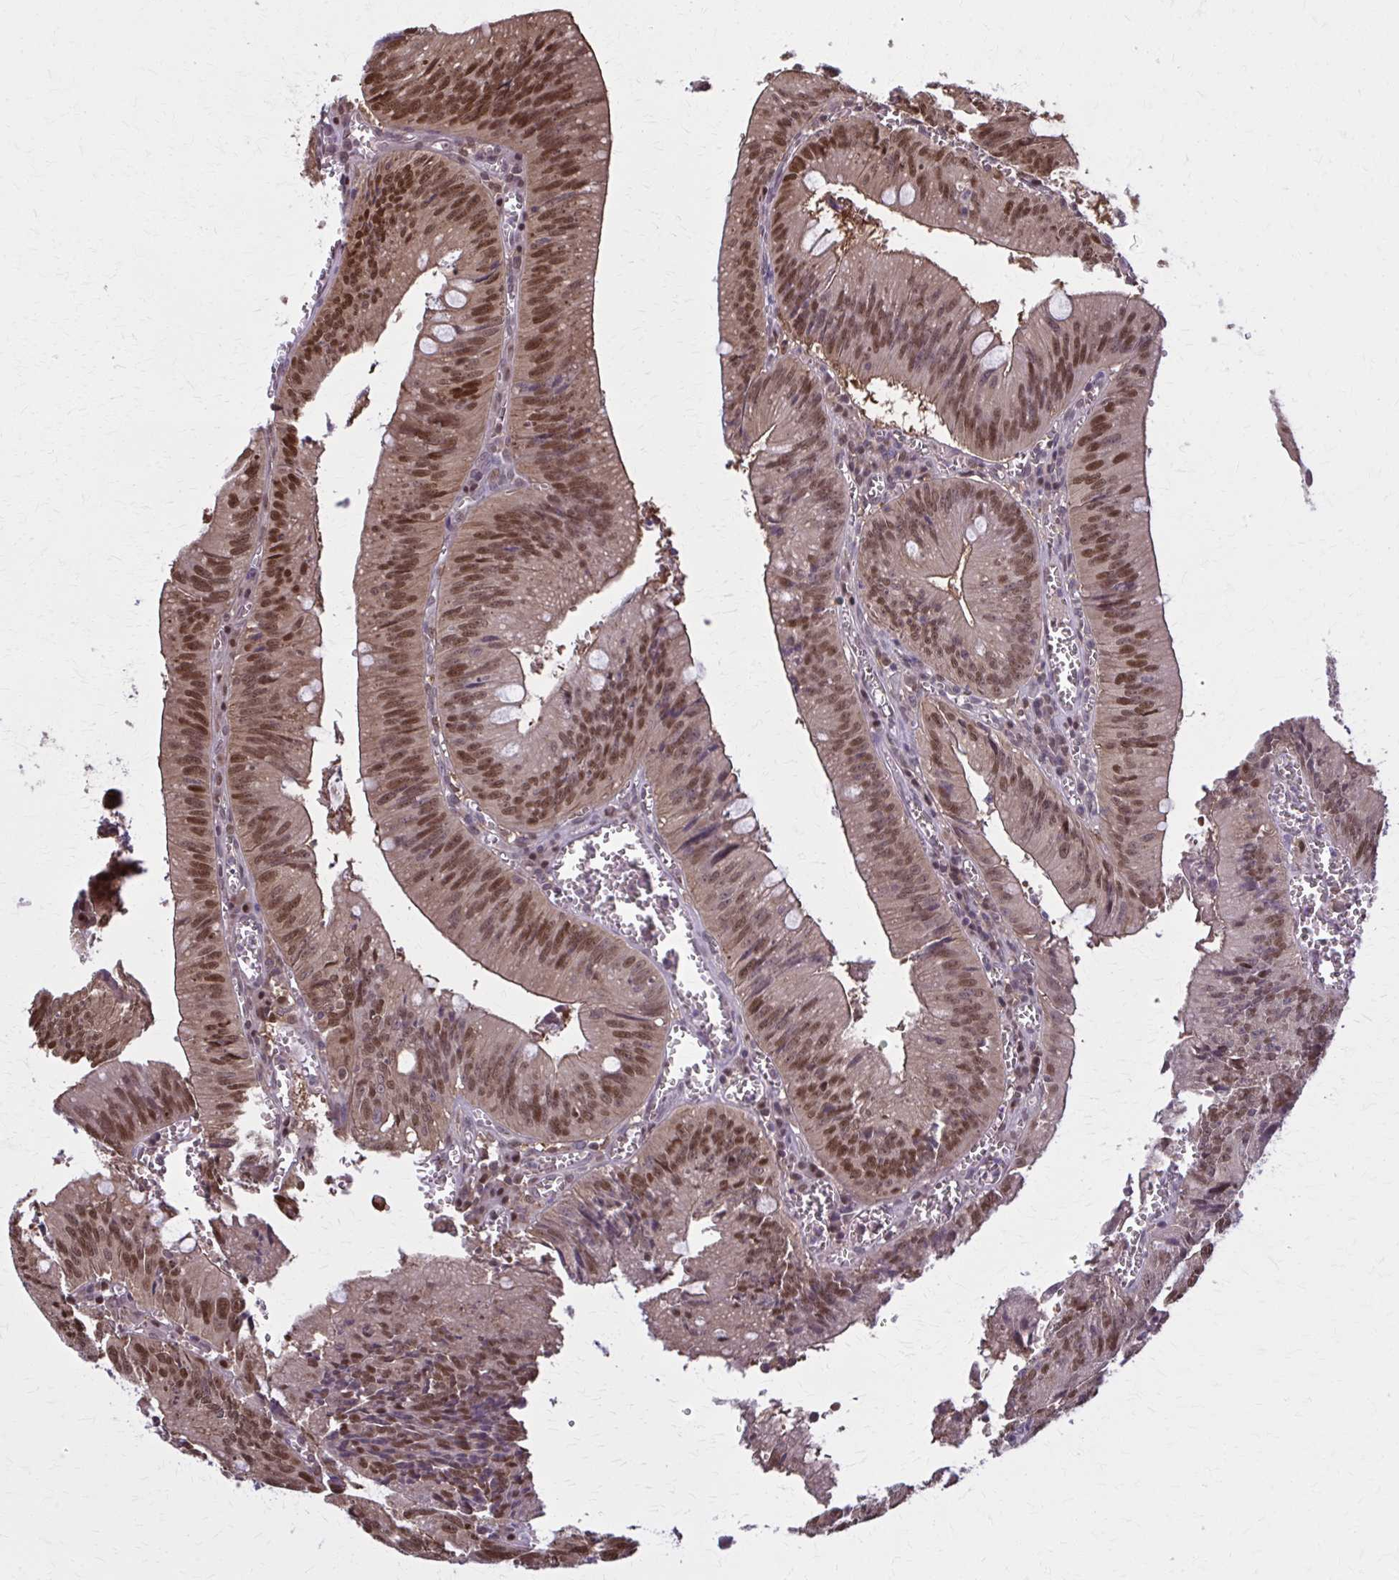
{"staining": {"intensity": "moderate", "quantity": ">75%", "location": "cytoplasmic/membranous,nuclear"}, "tissue": "colorectal cancer", "cell_type": "Tumor cells", "image_type": "cancer", "snomed": [{"axis": "morphology", "description": "Adenocarcinoma, NOS"}, {"axis": "topography", "description": "Rectum"}], "caption": "Immunohistochemistry (DAB) staining of human adenocarcinoma (colorectal) reveals moderate cytoplasmic/membranous and nuclear protein staining in approximately >75% of tumor cells.", "gene": "MDH1", "patient": {"sex": "female", "age": 81}}